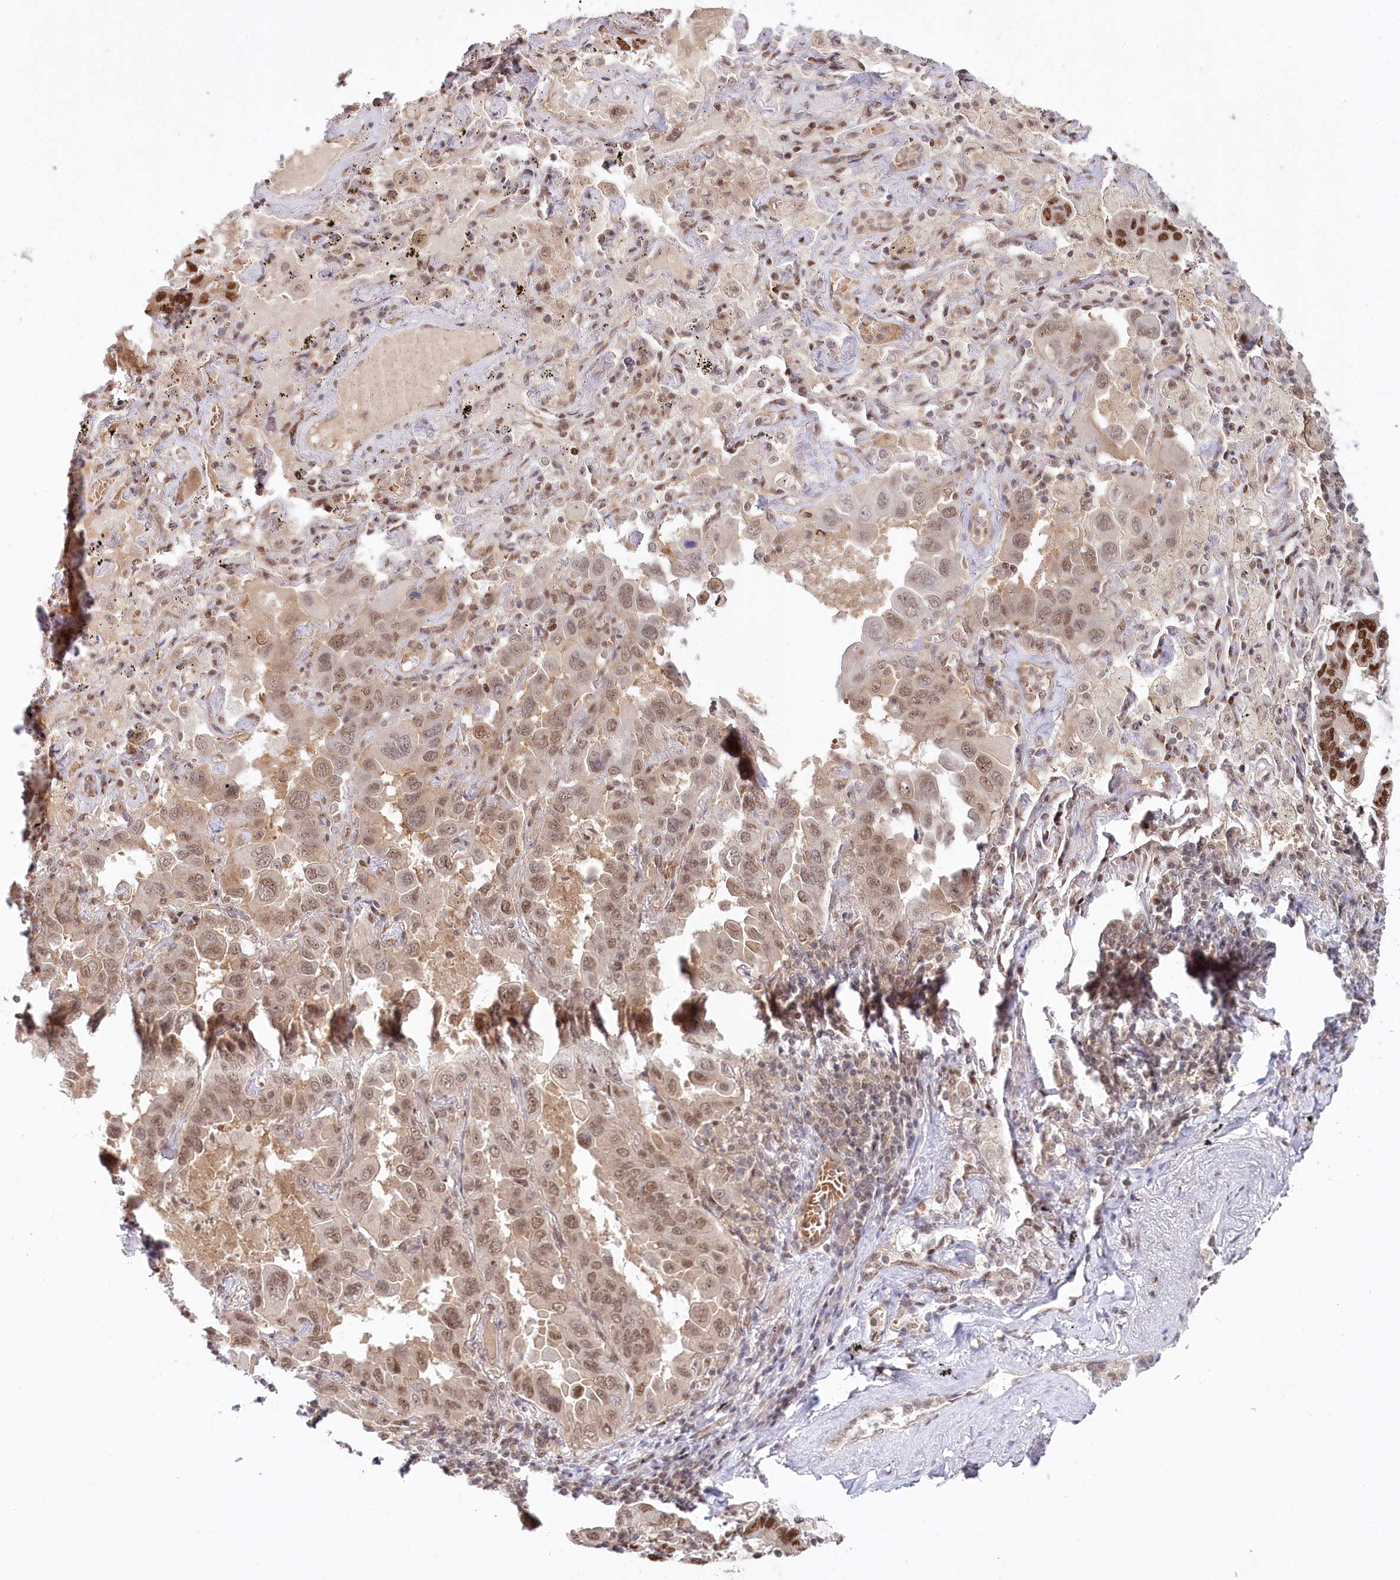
{"staining": {"intensity": "moderate", "quantity": ">75%", "location": "nuclear"}, "tissue": "lung cancer", "cell_type": "Tumor cells", "image_type": "cancer", "snomed": [{"axis": "morphology", "description": "Adenocarcinoma, NOS"}, {"axis": "topography", "description": "Lung"}], "caption": "A brown stain labels moderate nuclear expression of a protein in human lung adenocarcinoma tumor cells. The protein is stained brown, and the nuclei are stained in blue (DAB (3,3'-diaminobenzidine) IHC with brightfield microscopy, high magnification).", "gene": "CCDC65", "patient": {"sex": "male", "age": 64}}